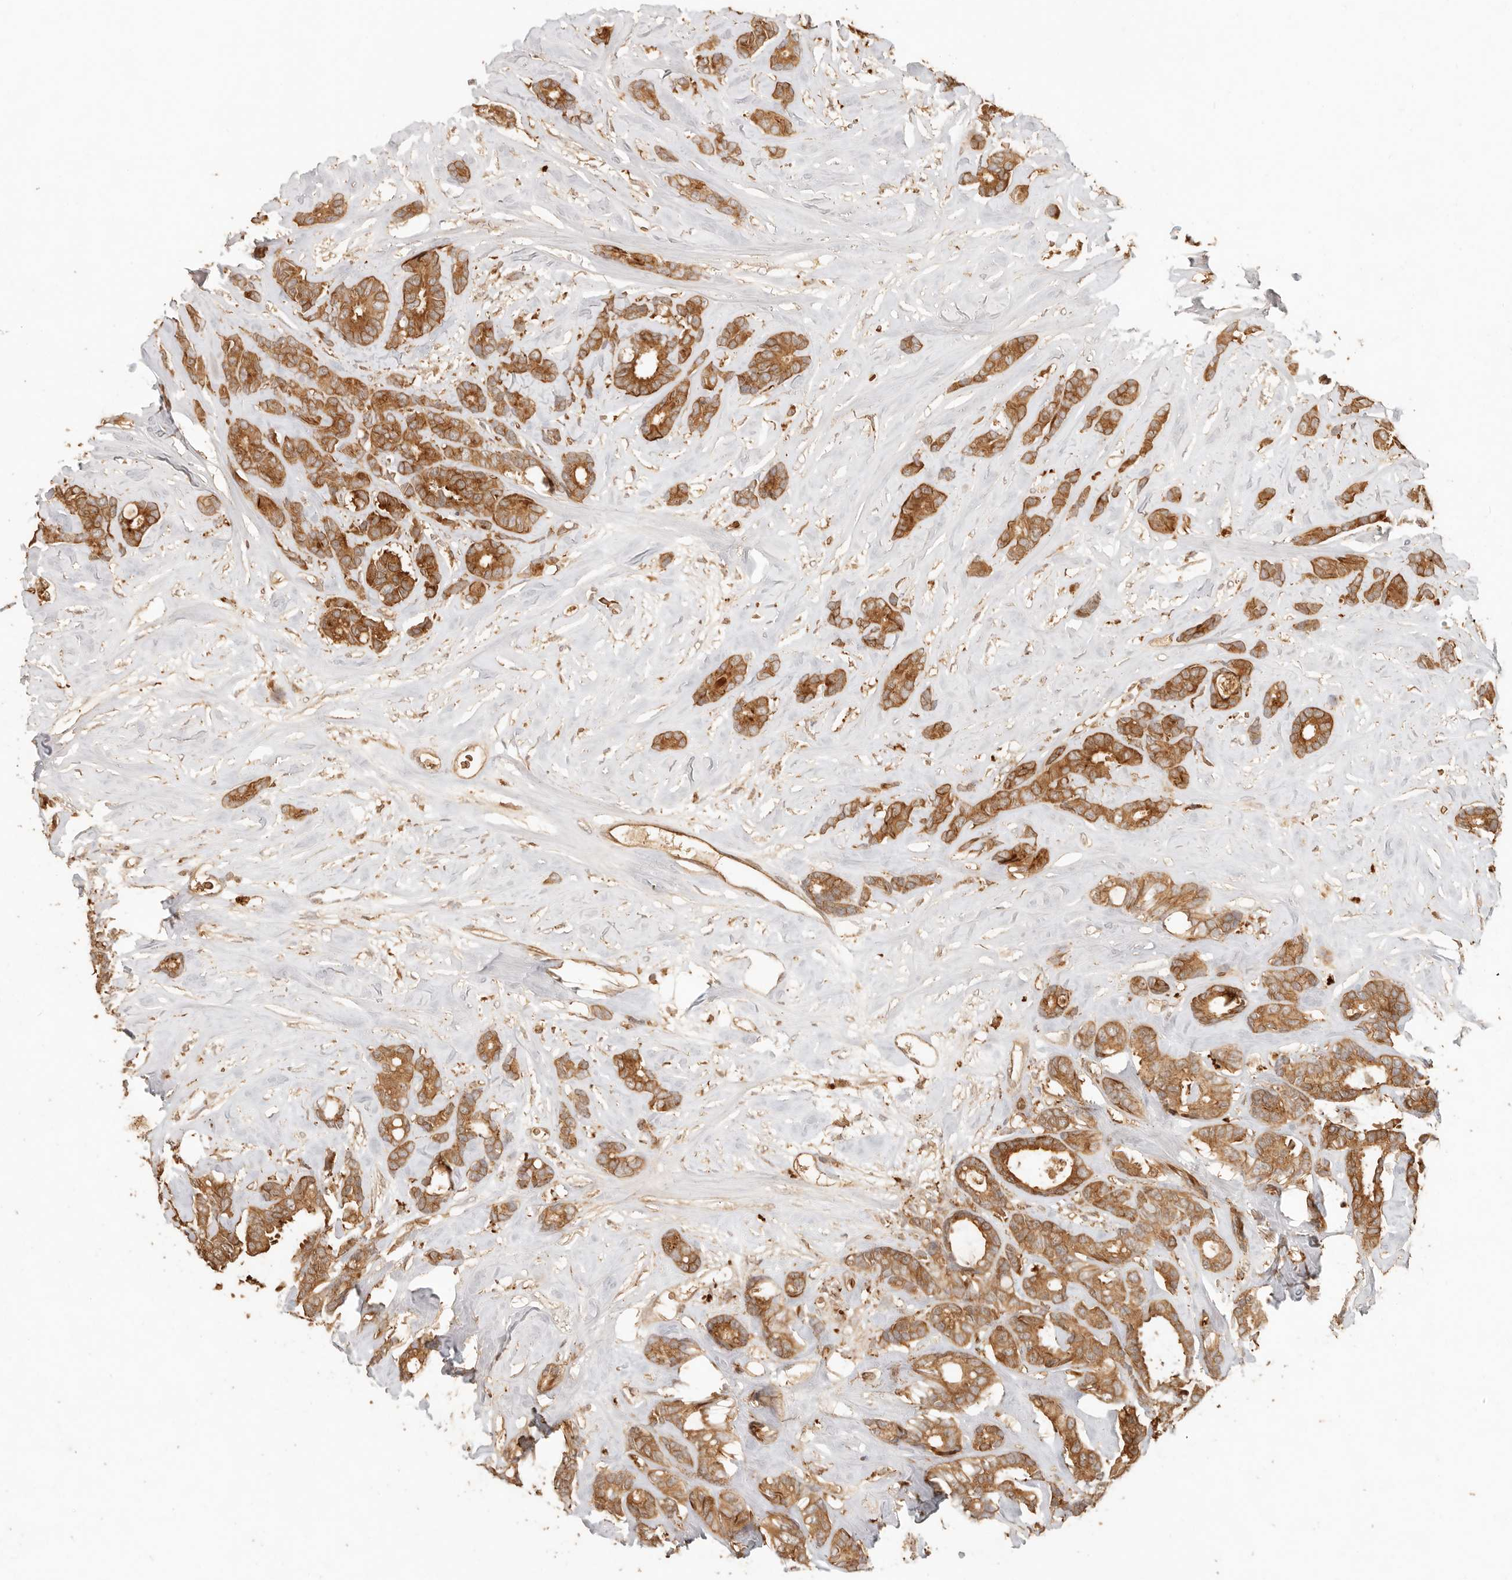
{"staining": {"intensity": "strong", "quantity": ">75%", "location": "cytoplasmic/membranous"}, "tissue": "breast cancer", "cell_type": "Tumor cells", "image_type": "cancer", "snomed": [{"axis": "morphology", "description": "Duct carcinoma"}, {"axis": "topography", "description": "Breast"}], "caption": "Approximately >75% of tumor cells in human intraductal carcinoma (breast) reveal strong cytoplasmic/membranous protein positivity as visualized by brown immunohistochemical staining.", "gene": "INTS11", "patient": {"sex": "female", "age": 87}}